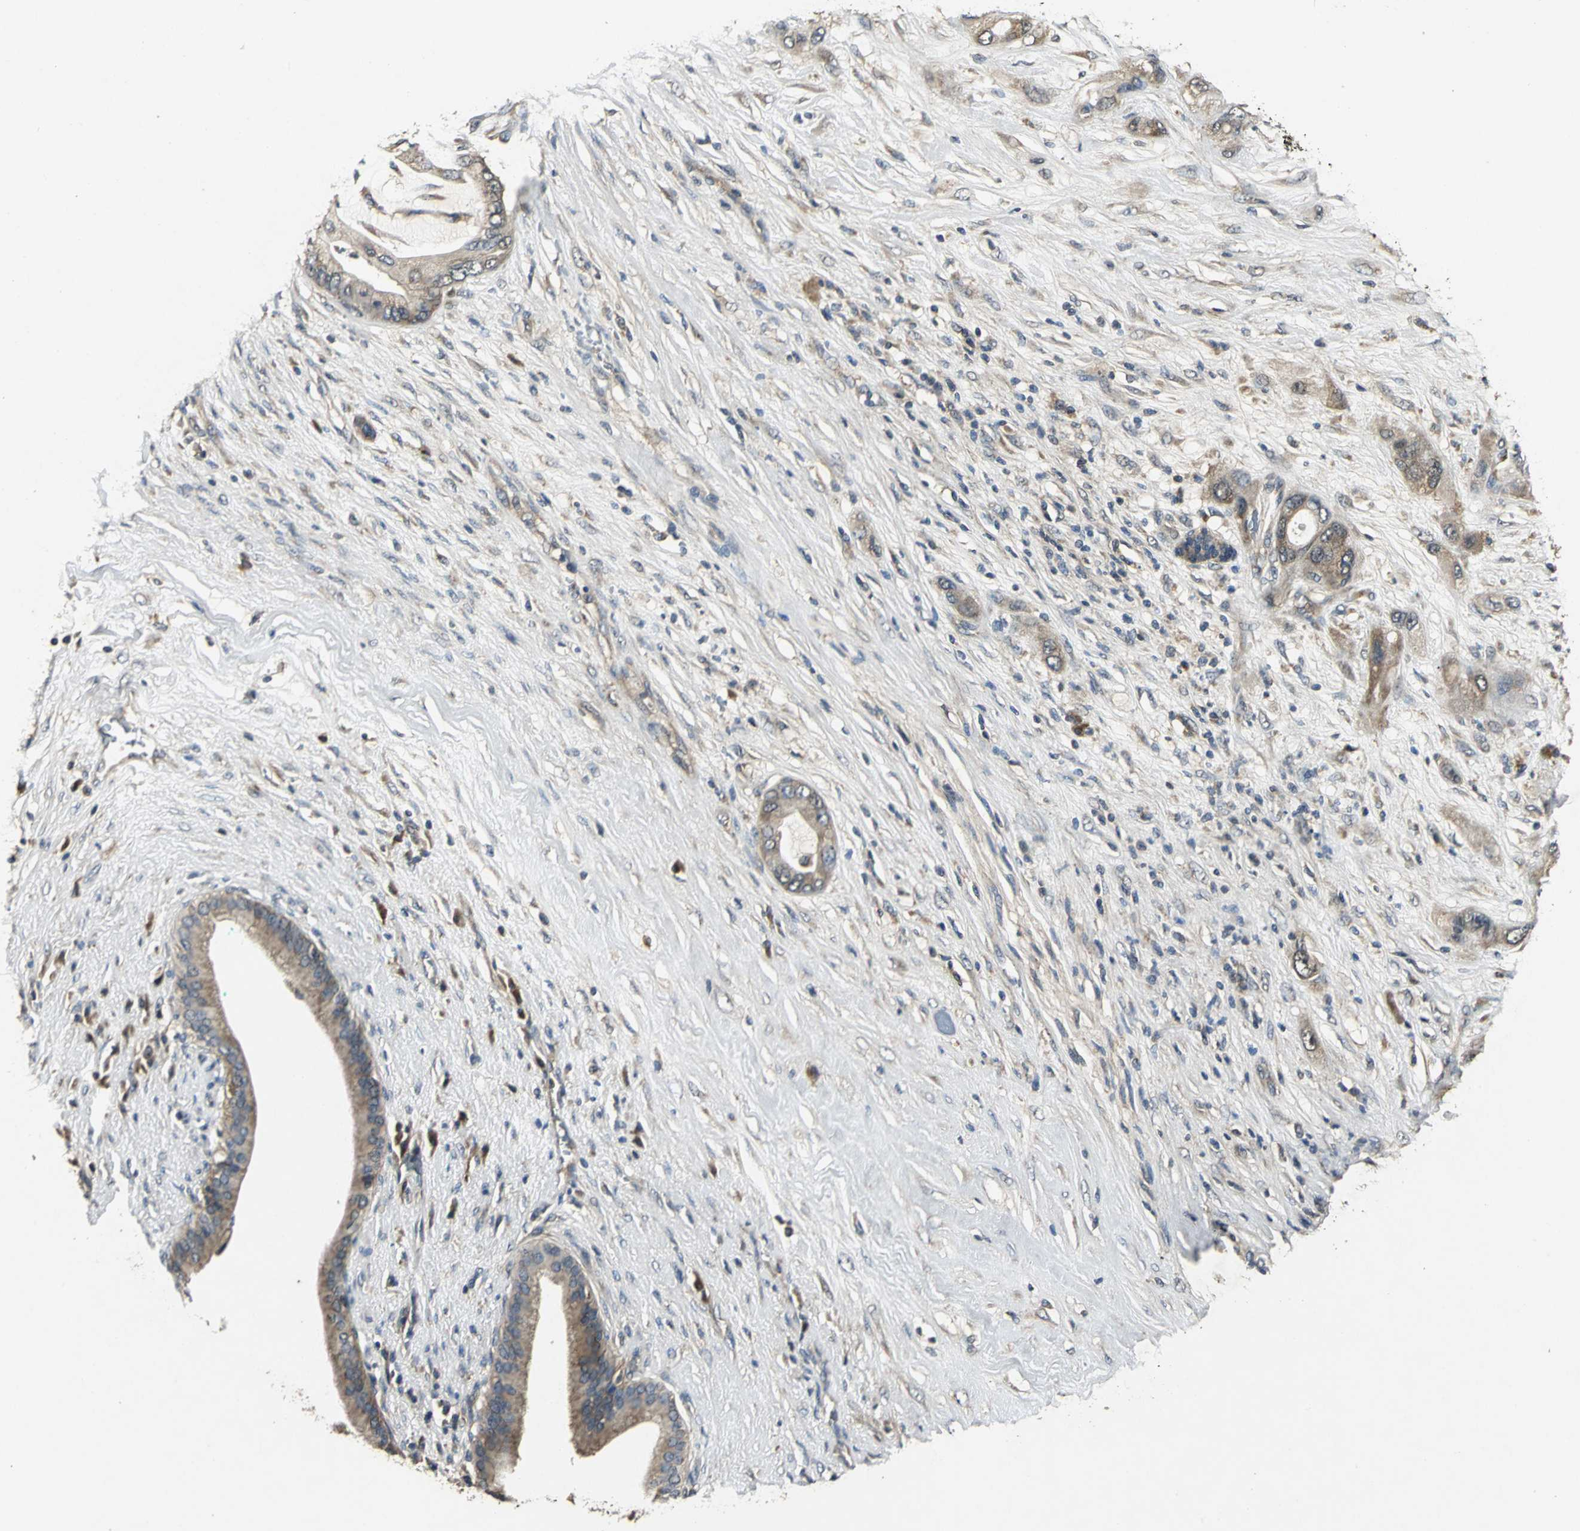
{"staining": {"intensity": "moderate", "quantity": ">75%", "location": "cytoplasmic/membranous"}, "tissue": "pancreatic cancer", "cell_type": "Tumor cells", "image_type": "cancer", "snomed": [{"axis": "morphology", "description": "Adenocarcinoma, NOS"}, {"axis": "topography", "description": "Pancreas"}], "caption": "IHC staining of pancreatic cancer, which displays medium levels of moderate cytoplasmic/membranous expression in approximately >75% of tumor cells indicating moderate cytoplasmic/membranous protein positivity. The staining was performed using DAB (3,3'-diaminobenzidine) (brown) for protein detection and nuclei were counterstained in hematoxylin (blue).", "gene": "IRF3", "patient": {"sex": "female", "age": 59}}